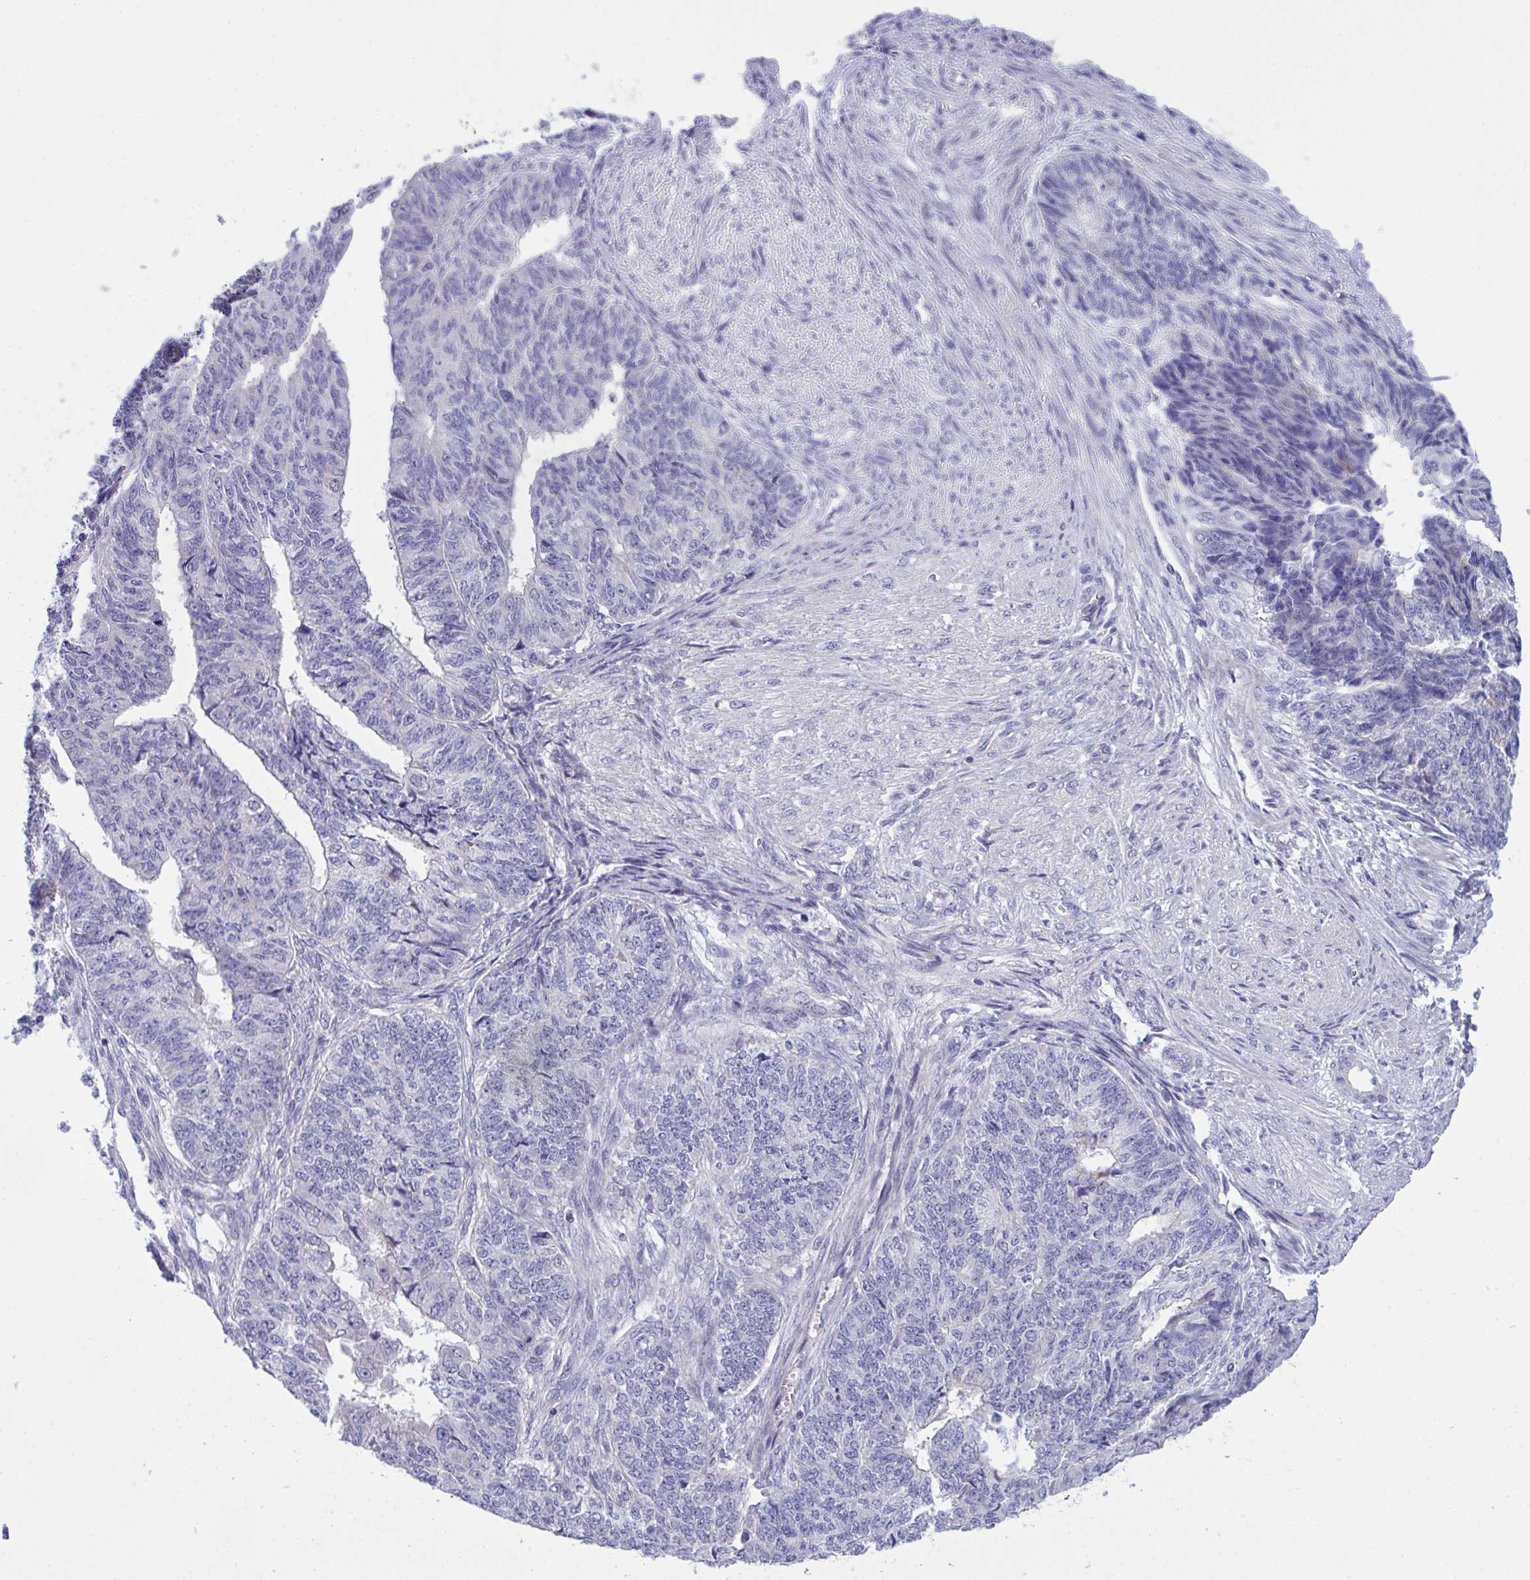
{"staining": {"intensity": "negative", "quantity": "none", "location": "none"}, "tissue": "endometrial cancer", "cell_type": "Tumor cells", "image_type": "cancer", "snomed": [{"axis": "morphology", "description": "Adenocarcinoma, NOS"}, {"axis": "topography", "description": "Endometrium"}], "caption": "A micrograph of human endometrial cancer (adenocarcinoma) is negative for staining in tumor cells.", "gene": "WDR97", "patient": {"sex": "female", "age": 32}}